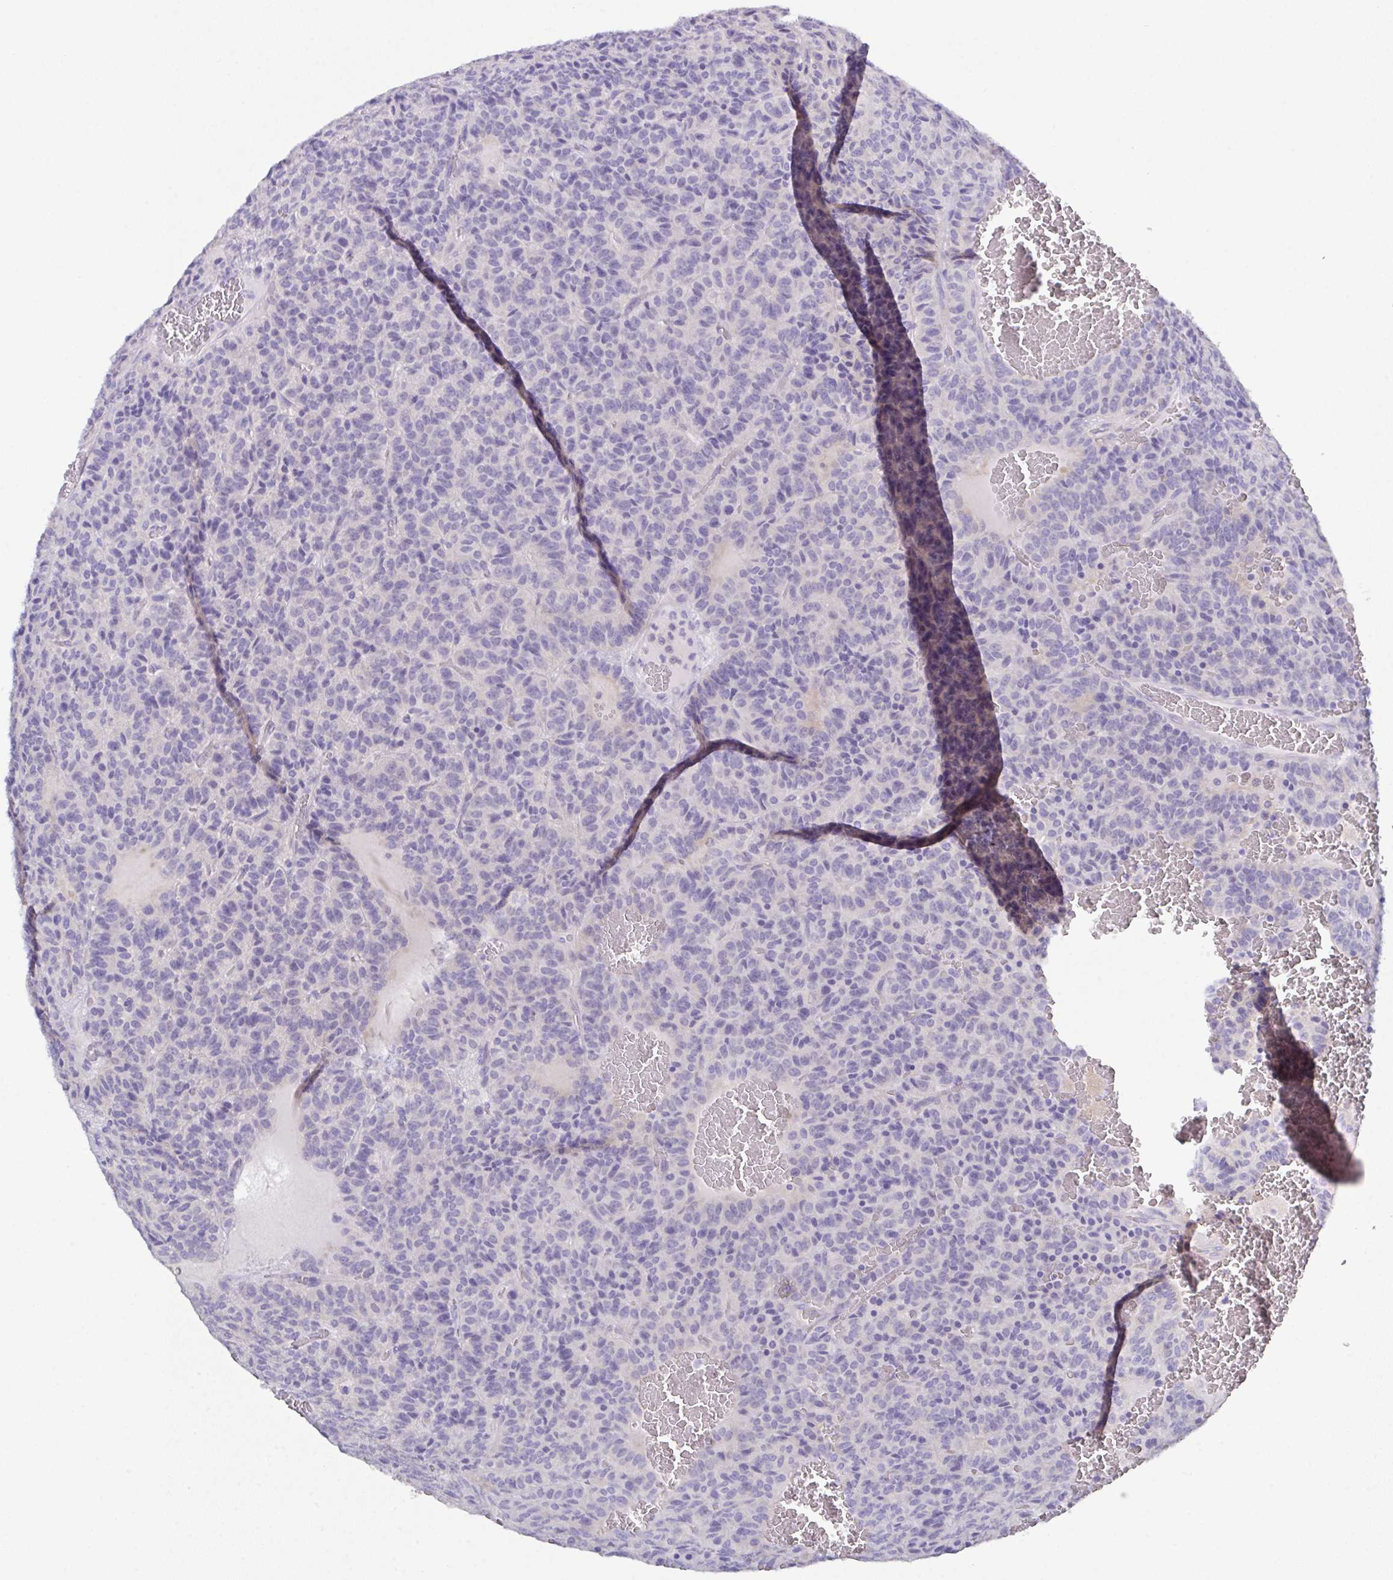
{"staining": {"intensity": "negative", "quantity": "none", "location": "none"}, "tissue": "carcinoid", "cell_type": "Tumor cells", "image_type": "cancer", "snomed": [{"axis": "morphology", "description": "Carcinoid, malignant, NOS"}, {"axis": "topography", "description": "Lung"}], "caption": "Tumor cells show no significant protein staining in carcinoid.", "gene": "CFAP97D1", "patient": {"sex": "male", "age": 70}}